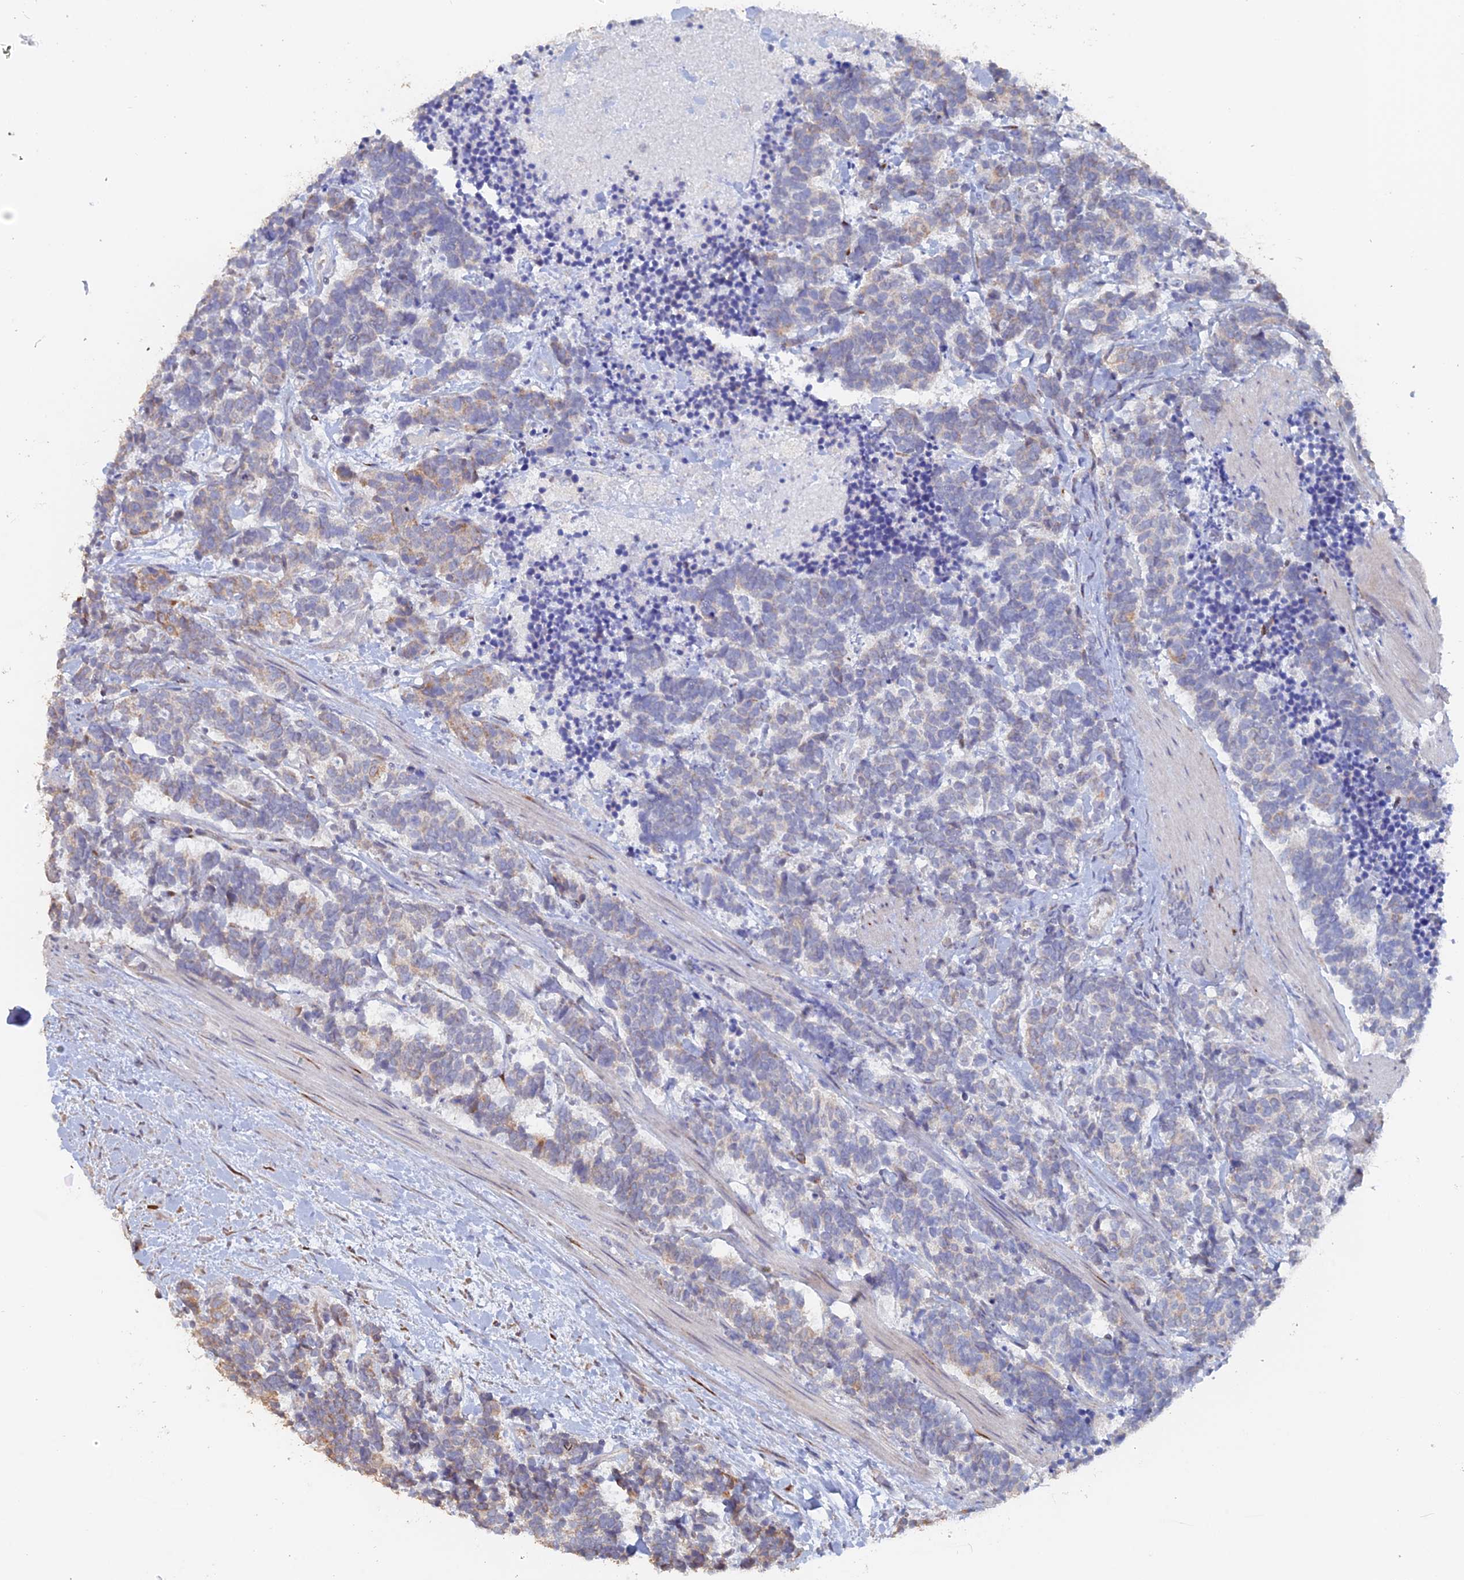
{"staining": {"intensity": "weak", "quantity": "25%-75%", "location": "cytoplasmic/membranous"}, "tissue": "carcinoid", "cell_type": "Tumor cells", "image_type": "cancer", "snomed": [{"axis": "morphology", "description": "Carcinoma, NOS"}, {"axis": "morphology", "description": "Carcinoid, malignant, NOS"}, {"axis": "topography", "description": "Prostate"}], "caption": "This image shows carcinoid stained with immunohistochemistry (IHC) to label a protein in brown. The cytoplasmic/membranous of tumor cells show weak positivity for the protein. Nuclei are counter-stained blue.", "gene": "SEMG2", "patient": {"sex": "male", "age": 57}}